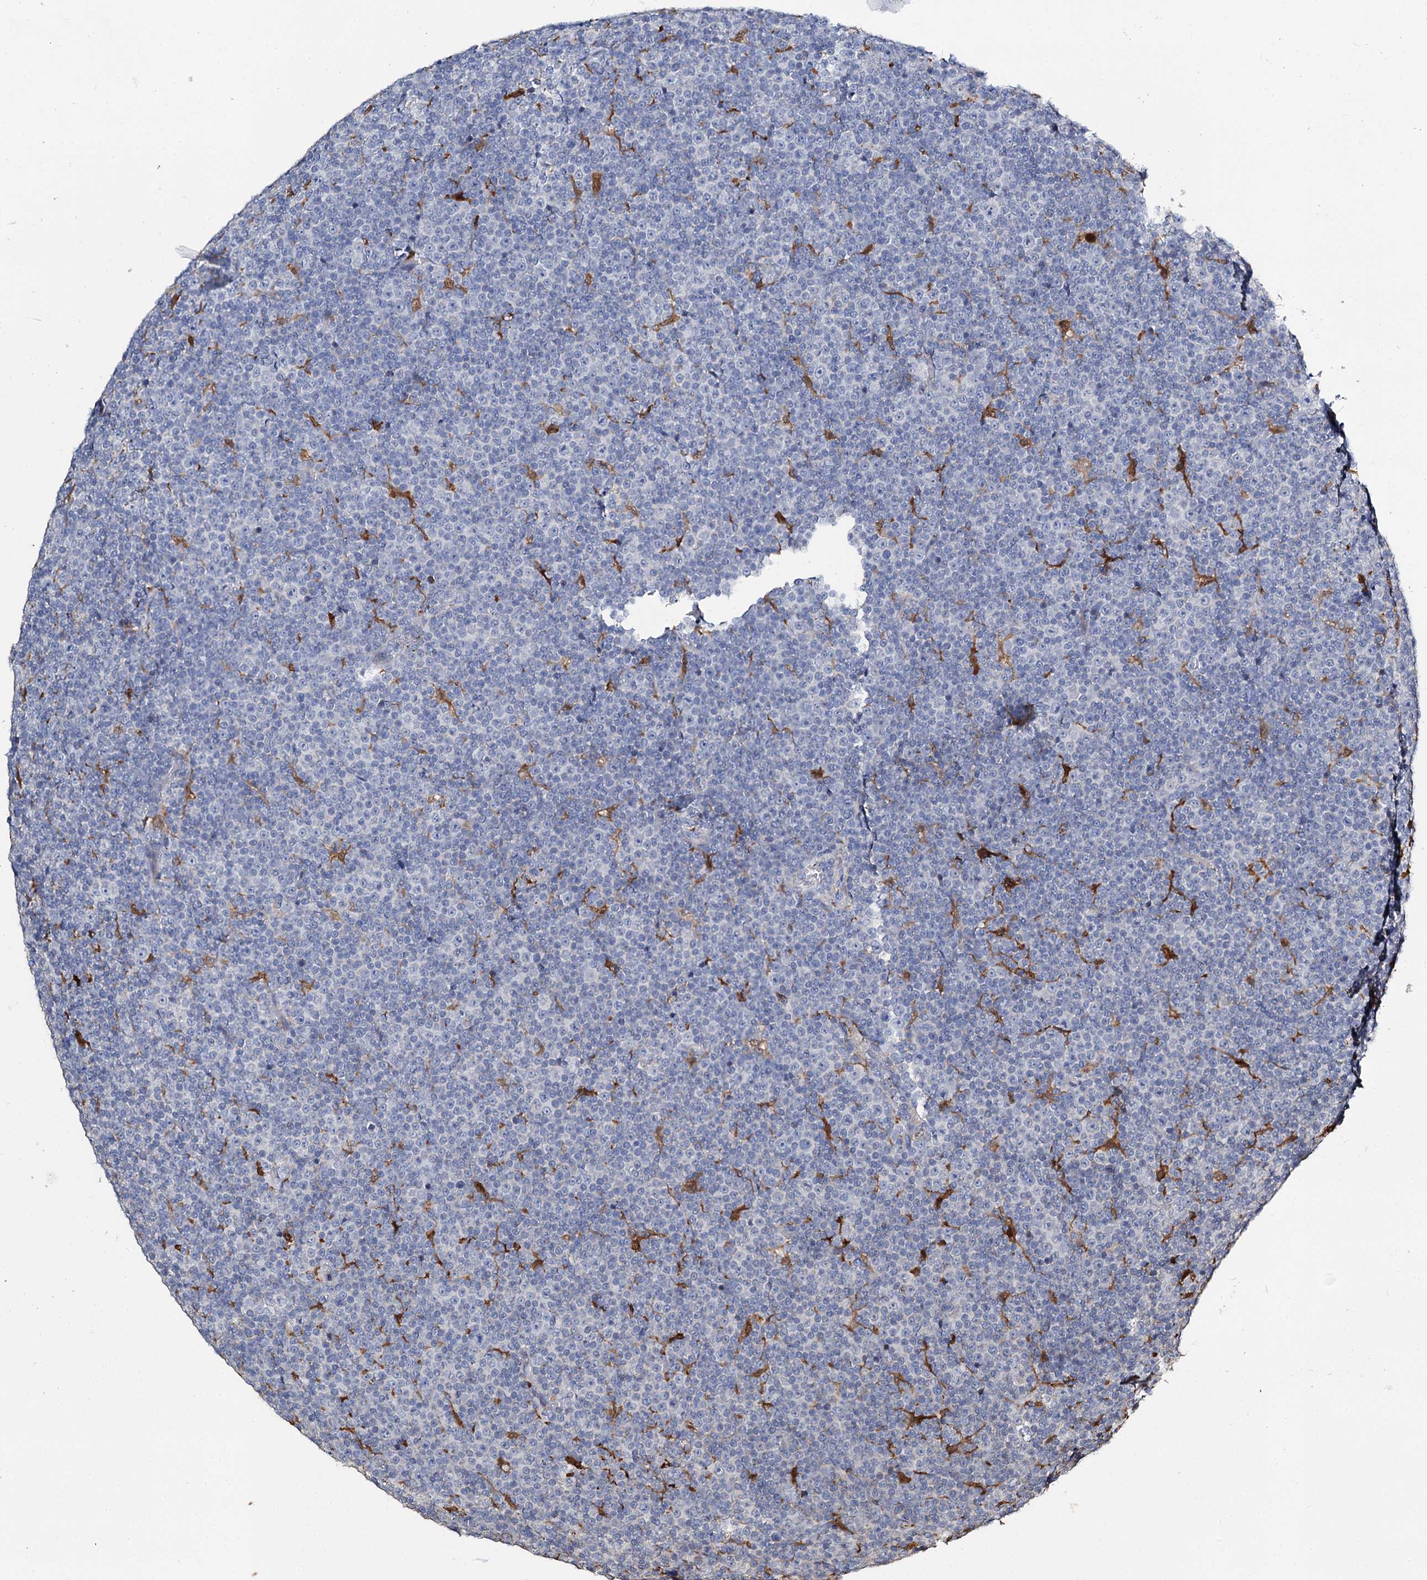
{"staining": {"intensity": "negative", "quantity": "none", "location": "none"}, "tissue": "lymphoma", "cell_type": "Tumor cells", "image_type": "cancer", "snomed": [{"axis": "morphology", "description": "Malignant lymphoma, non-Hodgkin's type, Low grade"}, {"axis": "topography", "description": "Lymph node"}], "caption": "Lymphoma was stained to show a protein in brown. There is no significant expression in tumor cells.", "gene": "DNAH6", "patient": {"sex": "female", "age": 67}}